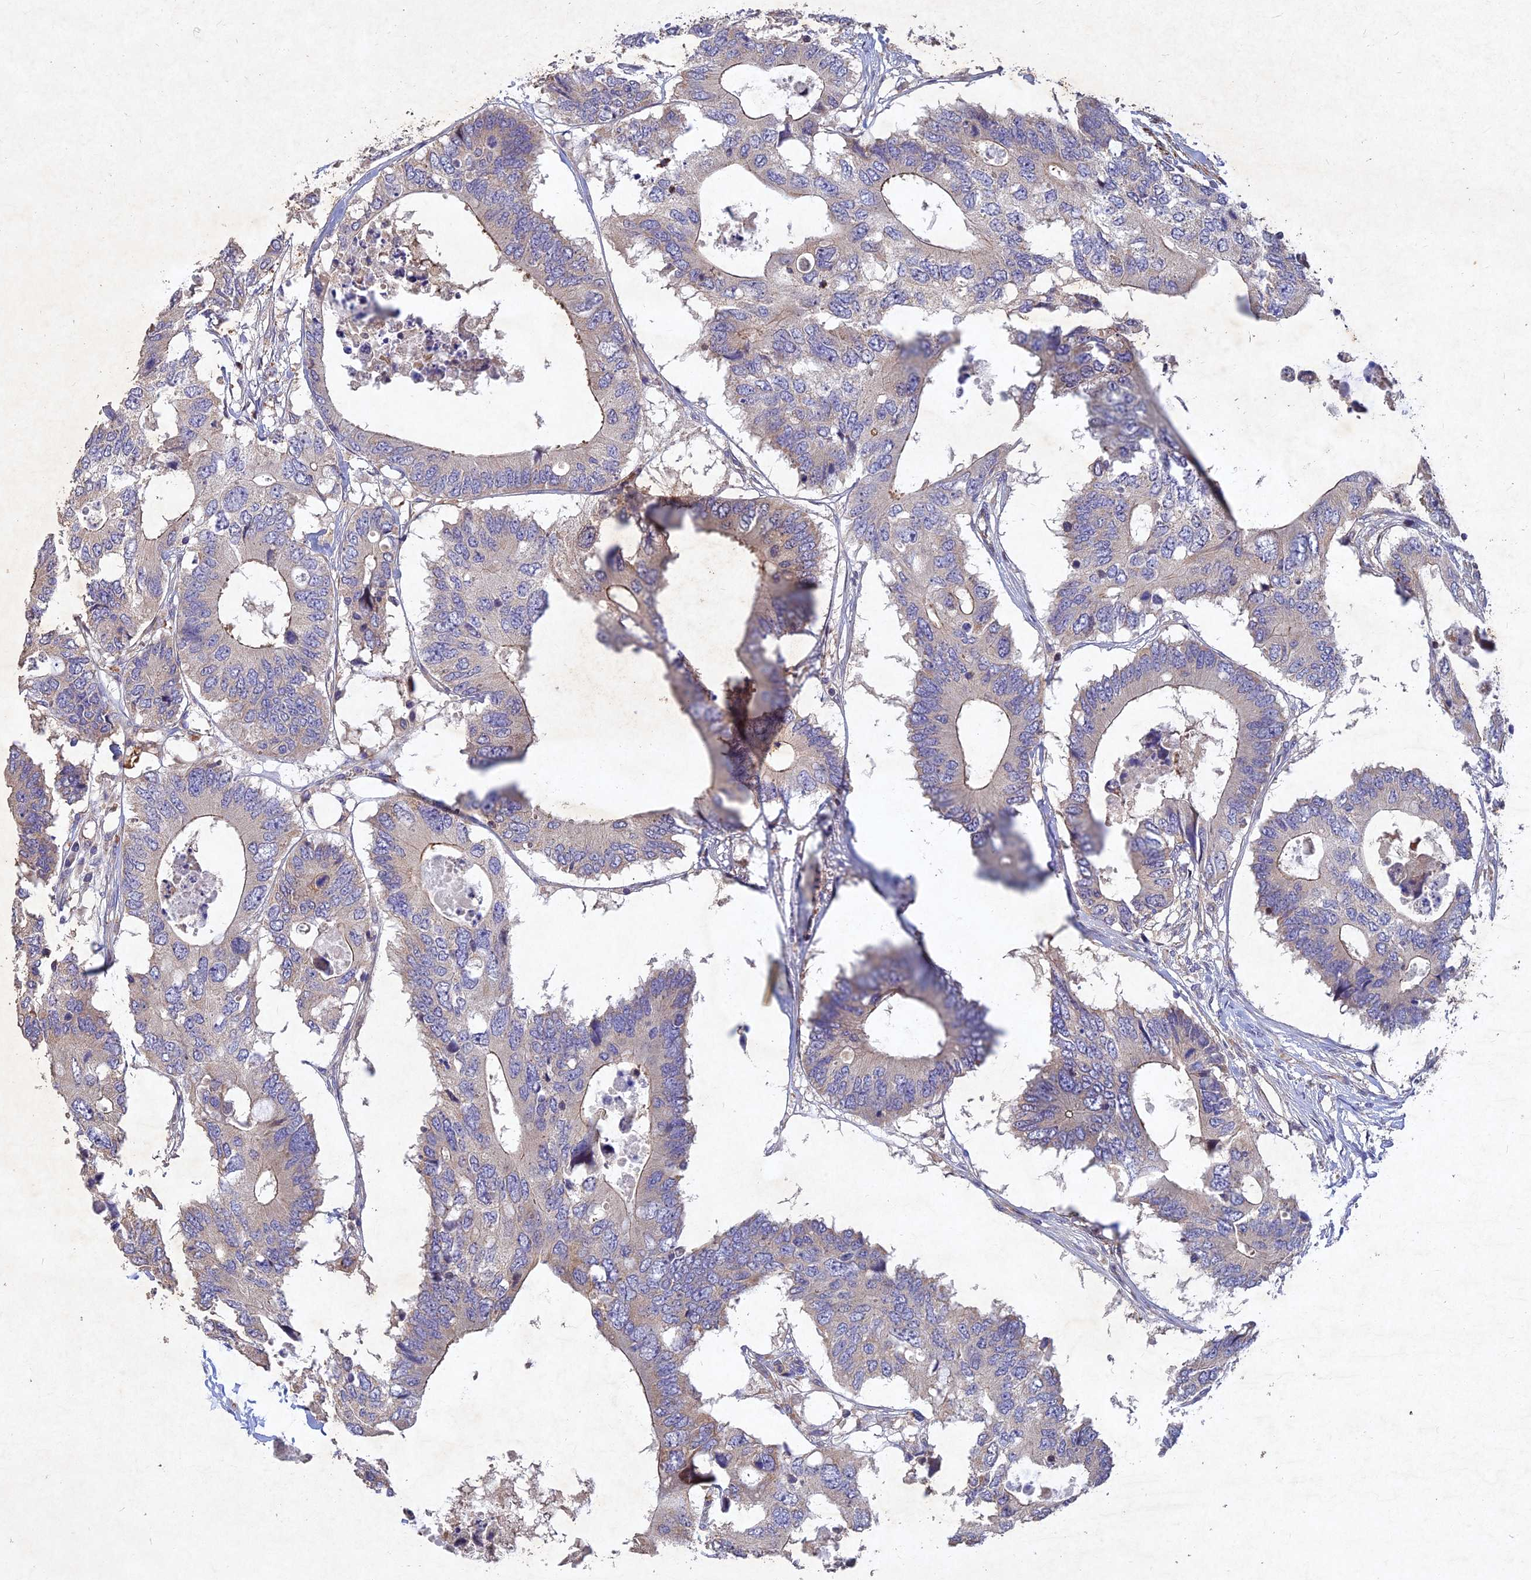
{"staining": {"intensity": "weak", "quantity": "<25%", "location": "cytoplasmic/membranous"}, "tissue": "colorectal cancer", "cell_type": "Tumor cells", "image_type": "cancer", "snomed": [{"axis": "morphology", "description": "Adenocarcinoma, NOS"}, {"axis": "topography", "description": "Colon"}], "caption": "A histopathology image of human colorectal adenocarcinoma is negative for staining in tumor cells.", "gene": "RELCH", "patient": {"sex": "male", "age": 71}}